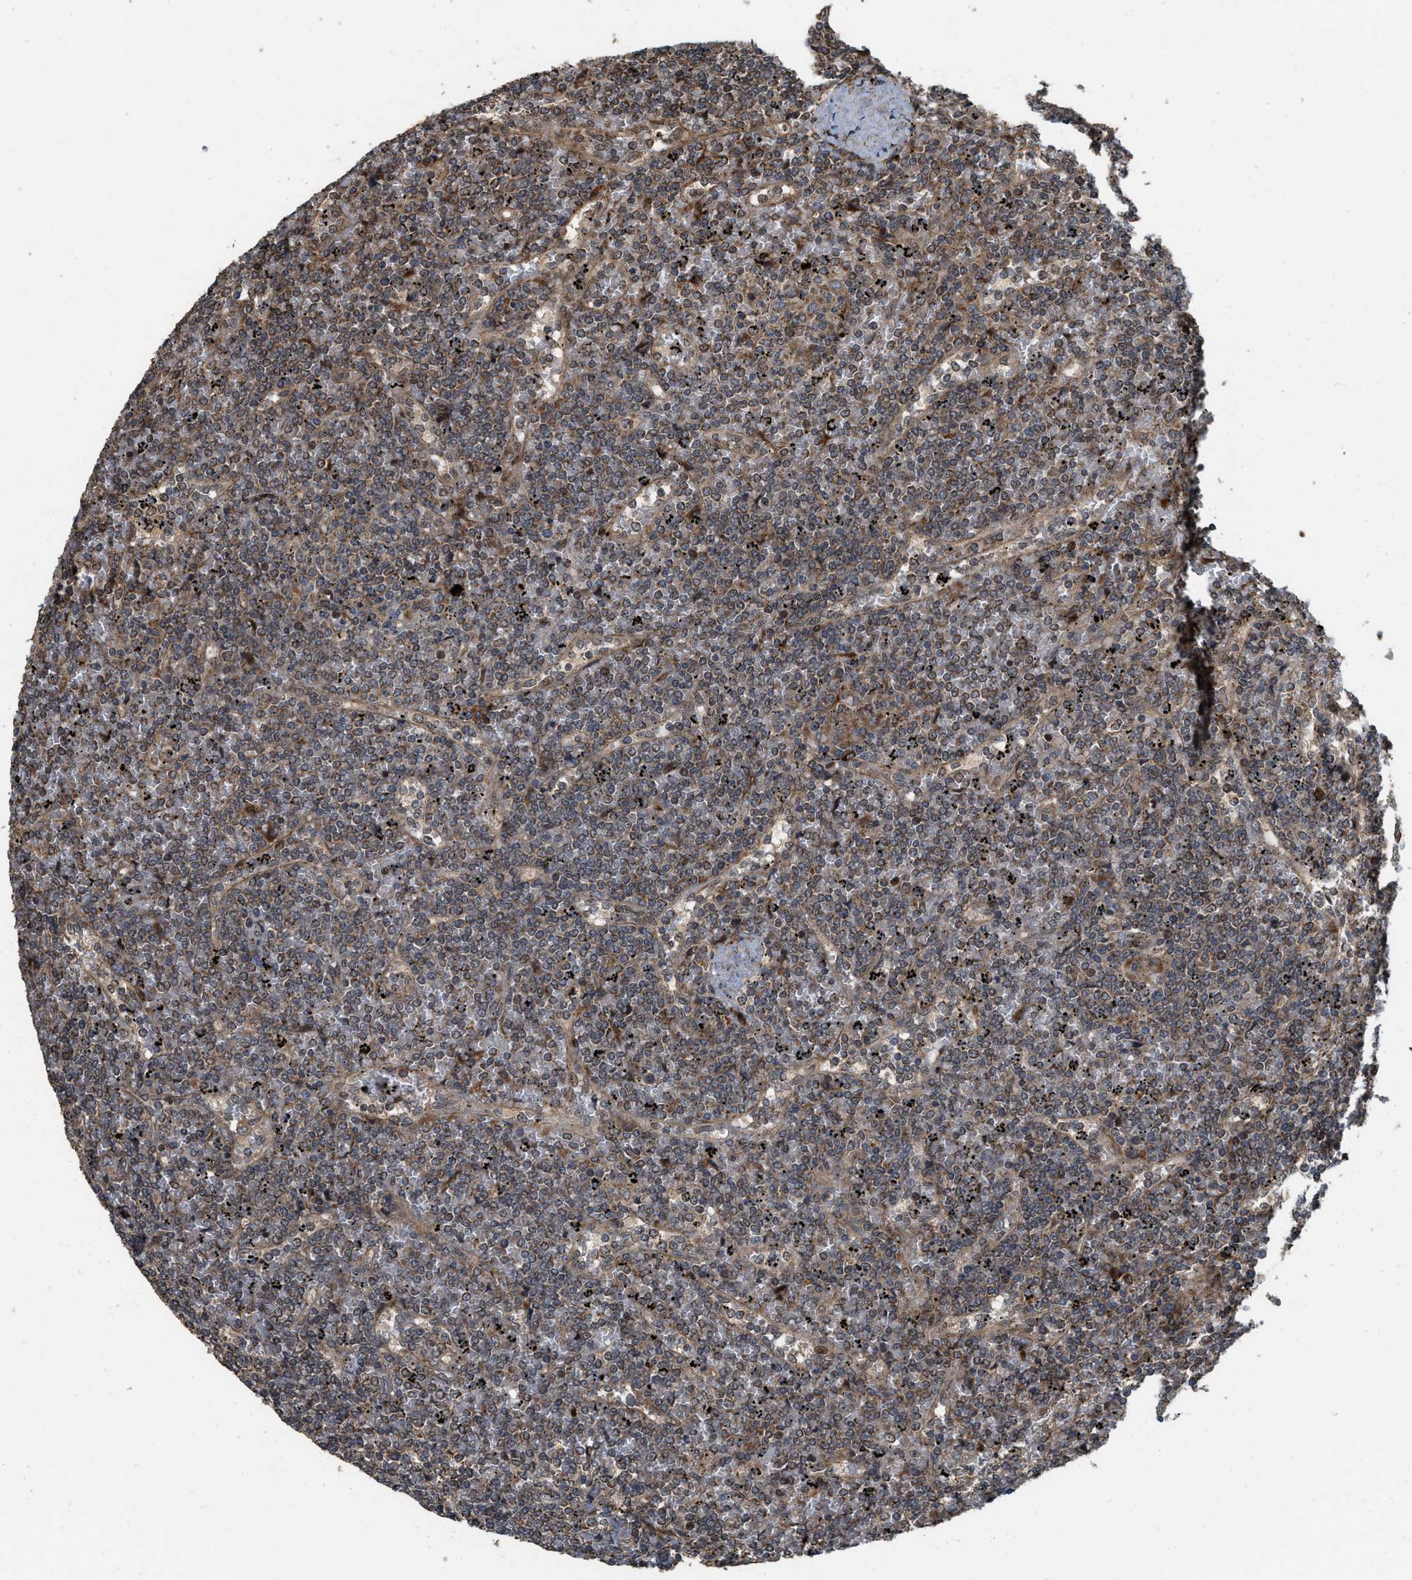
{"staining": {"intensity": "moderate", "quantity": "25%-75%", "location": "cytoplasmic/membranous"}, "tissue": "lymphoma", "cell_type": "Tumor cells", "image_type": "cancer", "snomed": [{"axis": "morphology", "description": "Malignant lymphoma, non-Hodgkin's type, Low grade"}, {"axis": "topography", "description": "Spleen"}], "caption": "The histopathology image shows immunohistochemical staining of lymphoma. There is moderate cytoplasmic/membranous positivity is appreciated in about 25%-75% of tumor cells.", "gene": "ELP2", "patient": {"sex": "female", "age": 19}}